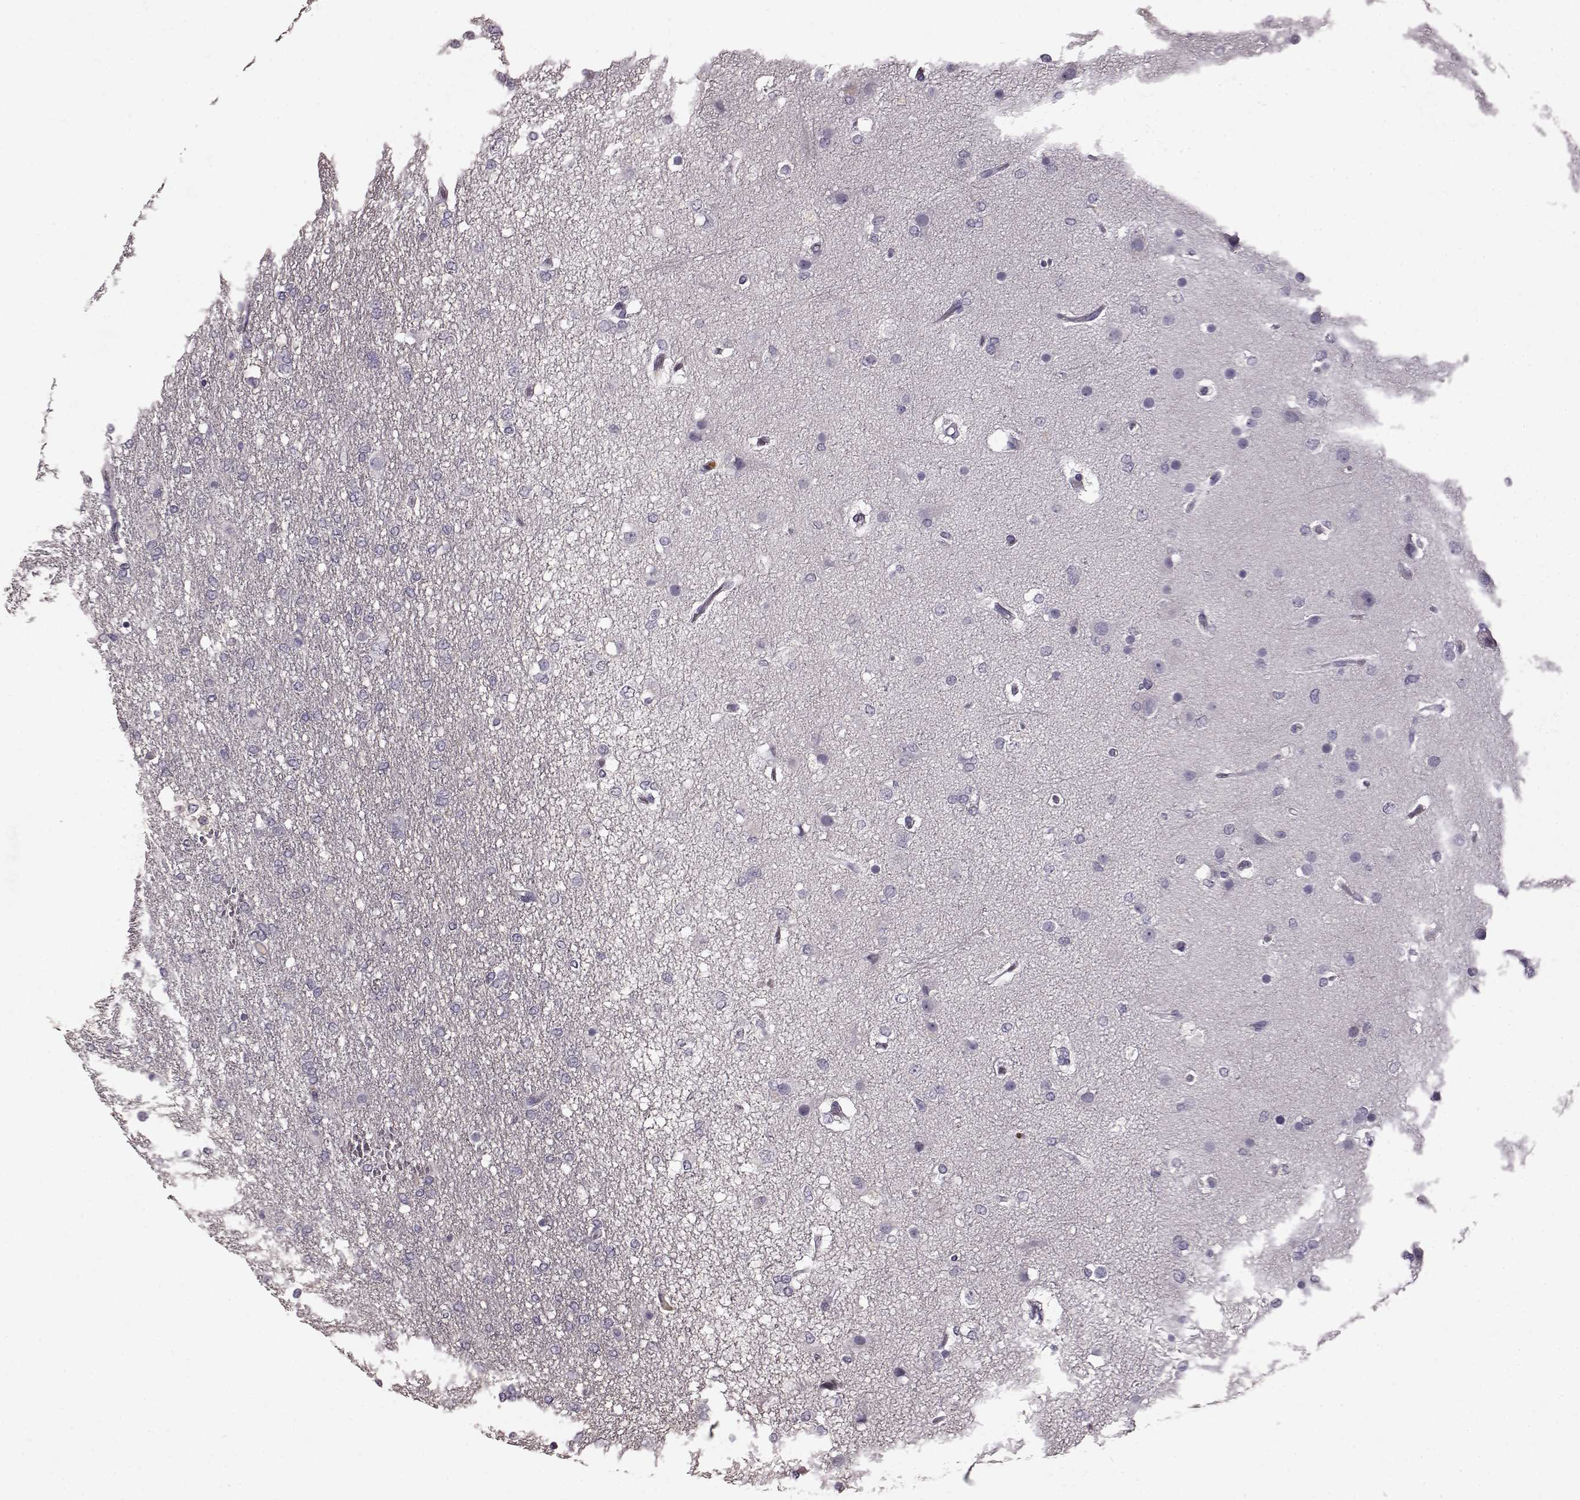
{"staining": {"intensity": "negative", "quantity": "none", "location": "none"}, "tissue": "glioma", "cell_type": "Tumor cells", "image_type": "cancer", "snomed": [{"axis": "morphology", "description": "Glioma, malignant, High grade"}, {"axis": "topography", "description": "Brain"}], "caption": "DAB (3,3'-diaminobenzidine) immunohistochemical staining of human malignant high-grade glioma reveals no significant expression in tumor cells. (Immunohistochemistry (ihc), brightfield microscopy, high magnification).", "gene": "FUT4", "patient": {"sex": "female", "age": 61}}